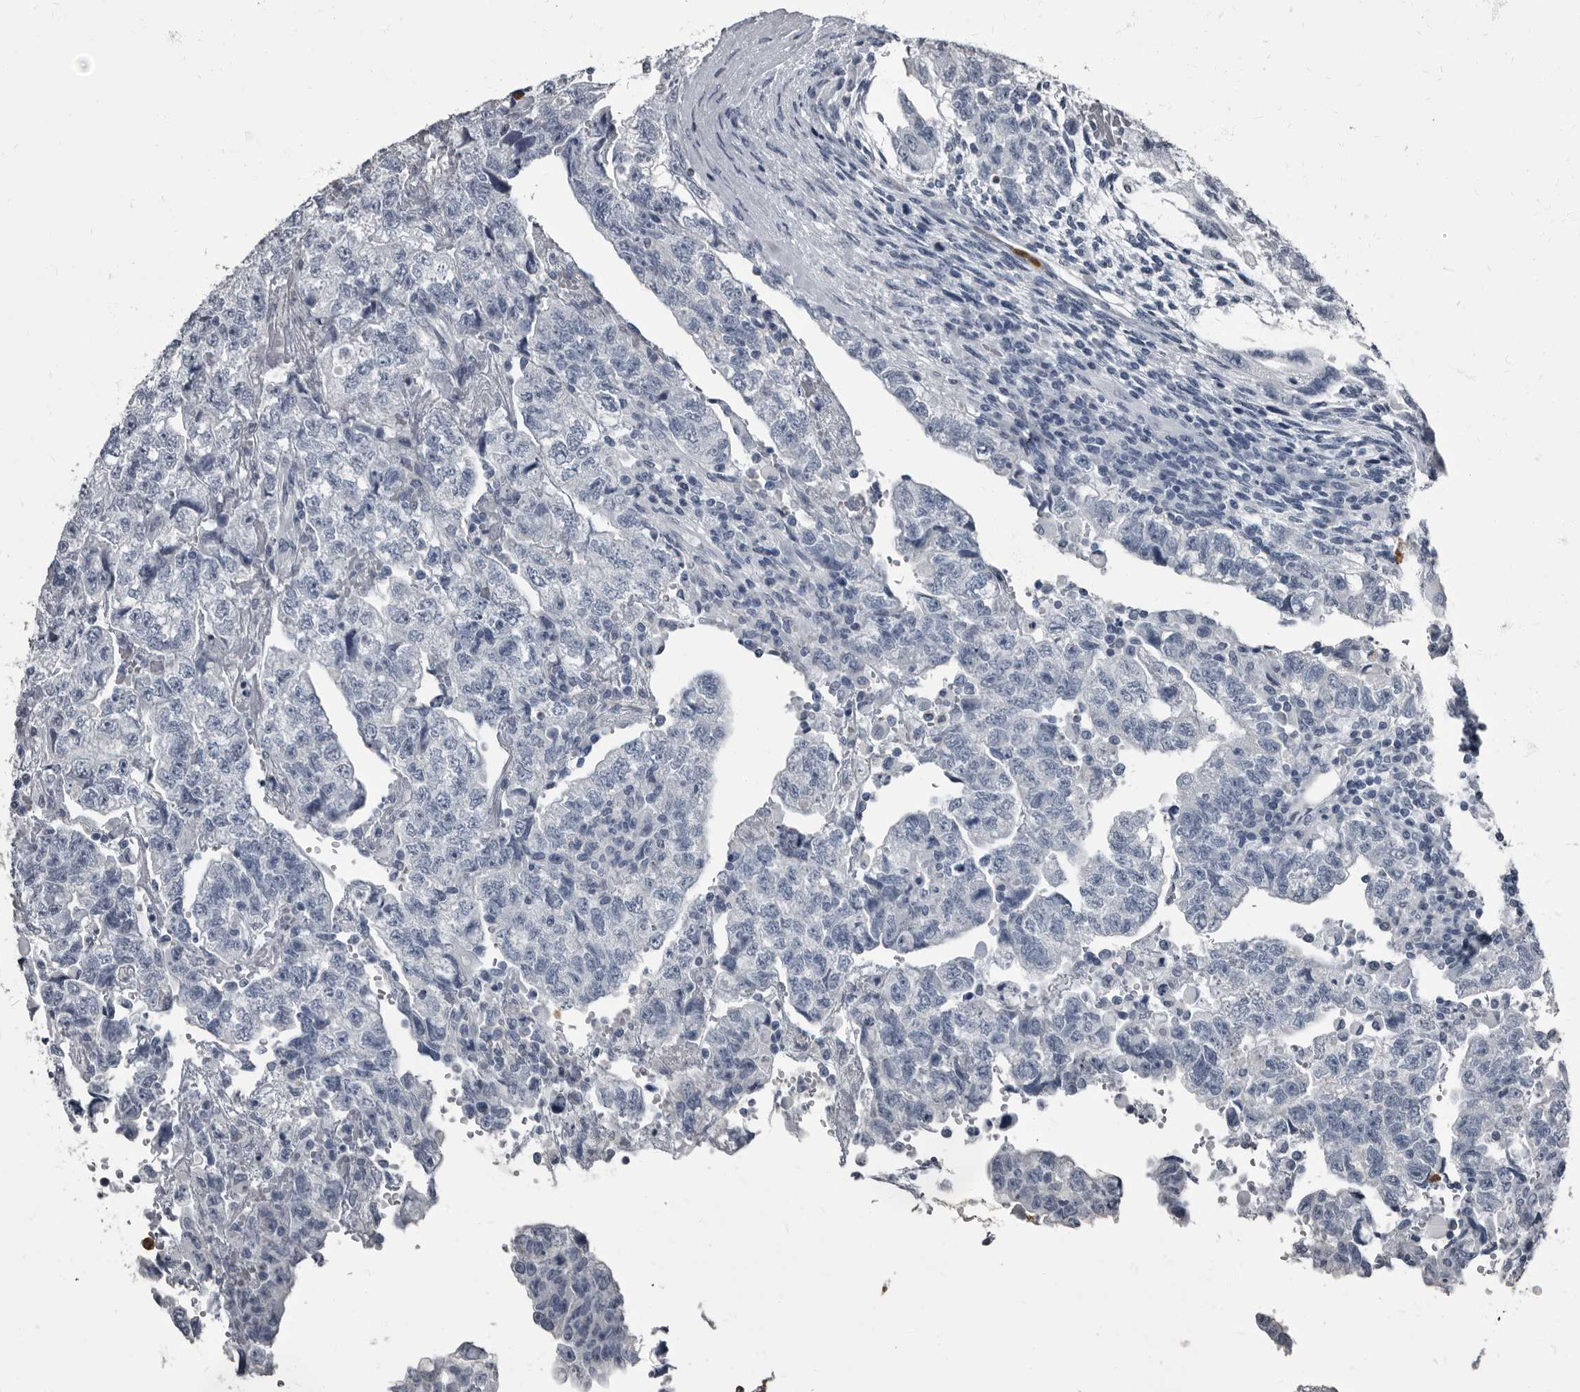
{"staining": {"intensity": "negative", "quantity": "none", "location": "none"}, "tissue": "testis cancer", "cell_type": "Tumor cells", "image_type": "cancer", "snomed": [{"axis": "morphology", "description": "Normal tissue, NOS"}, {"axis": "morphology", "description": "Carcinoma, Embryonal, NOS"}, {"axis": "topography", "description": "Testis"}], "caption": "An image of human embryonal carcinoma (testis) is negative for staining in tumor cells. Brightfield microscopy of IHC stained with DAB (3,3'-diaminobenzidine) (brown) and hematoxylin (blue), captured at high magnification.", "gene": "TPD52L1", "patient": {"sex": "male", "age": 36}}